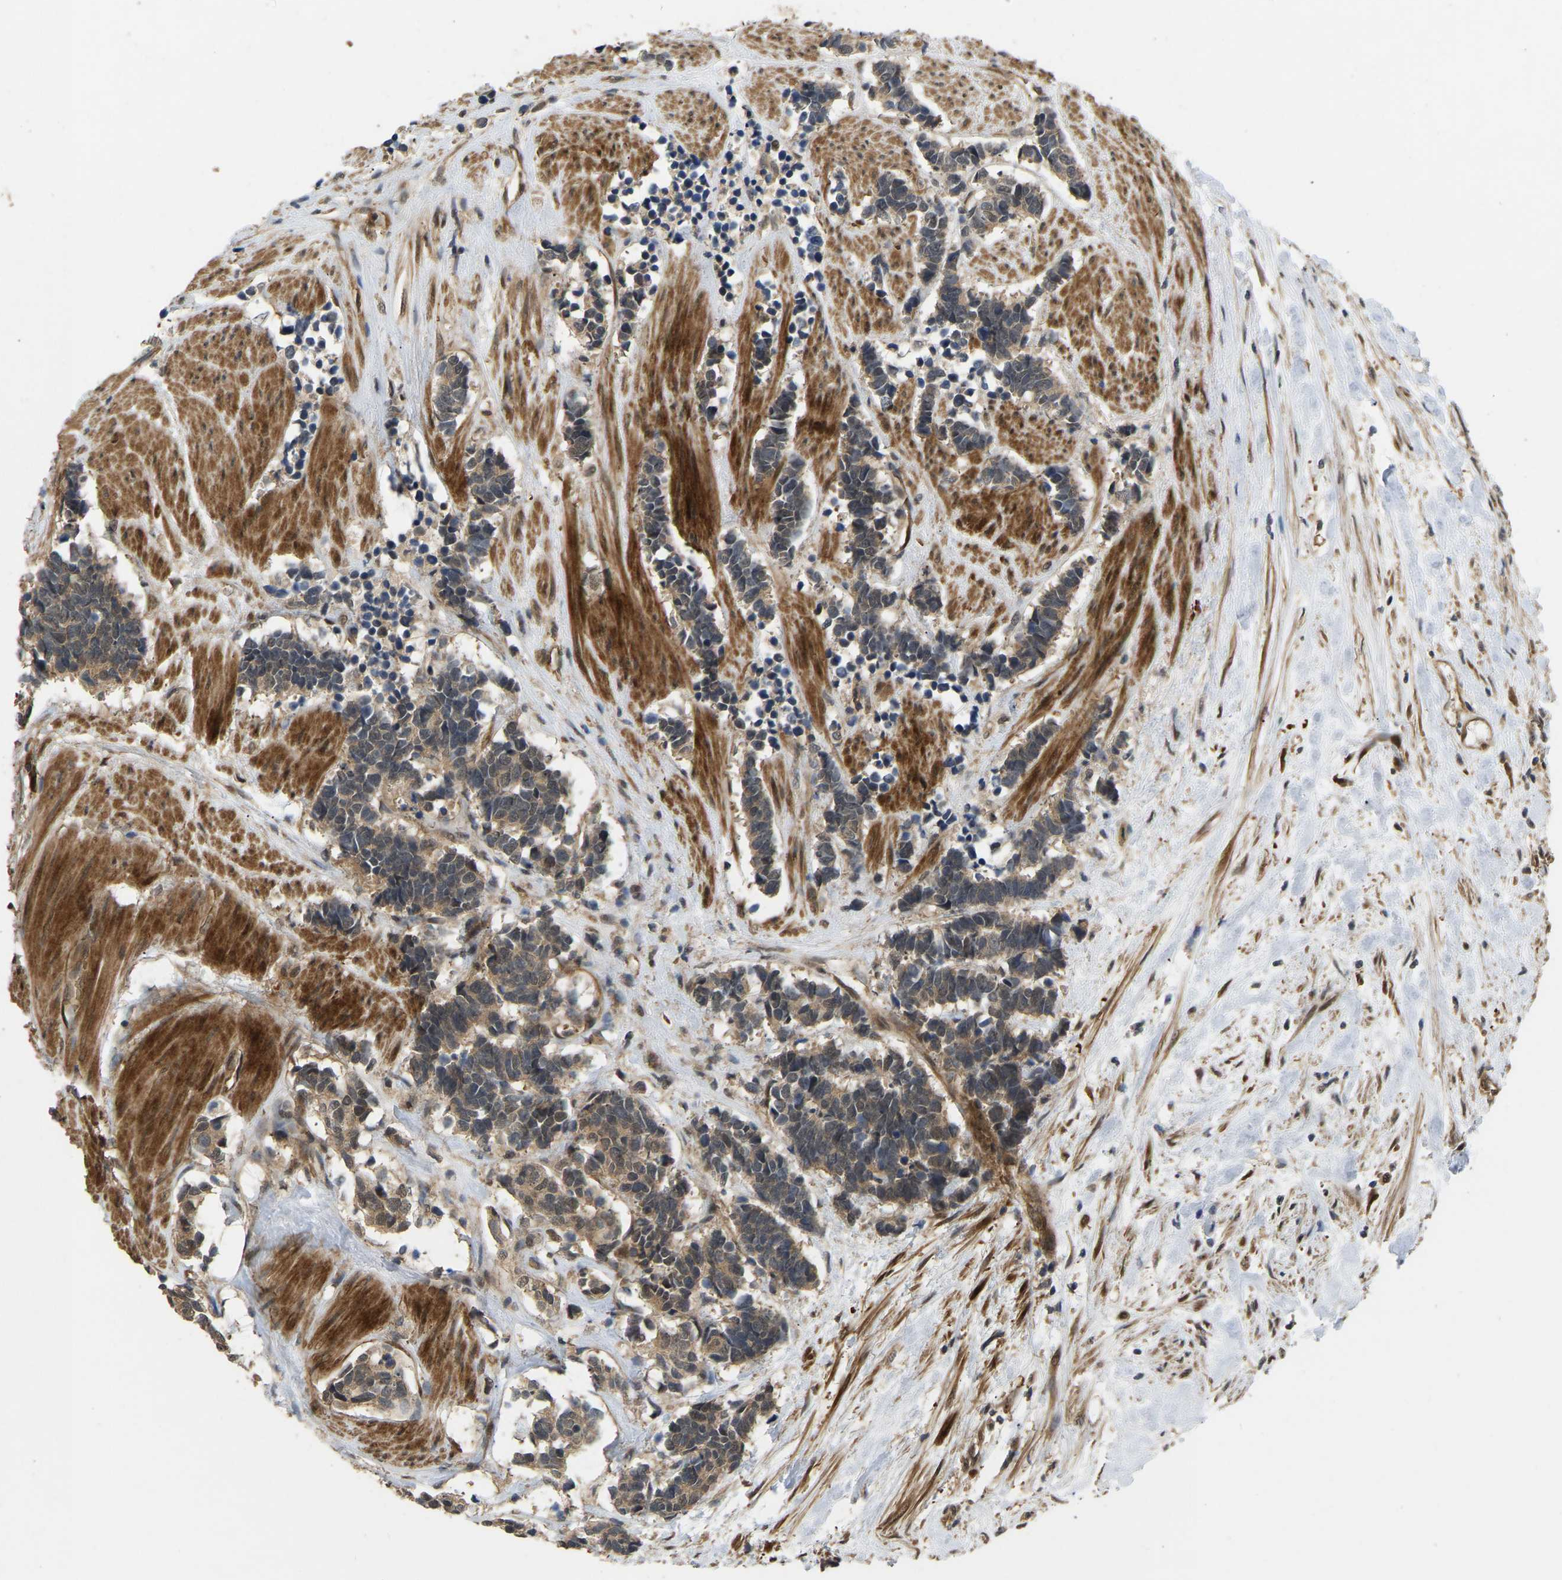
{"staining": {"intensity": "moderate", "quantity": ">75%", "location": "cytoplasmic/membranous"}, "tissue": "carcinoid", "cell_type": "Tumor cells", "image_type": "cancer", "snomed": [{"axis": "morphology", "description": "Carcinoma, NOS"}, {"axis": "morphology", "description": "Carcinoid, malignant, NOS"}, {"axis": "topography", "description": "Urinary bladder"}], "caption": "About >75% of tumor cells in carcinoma demonstrate moderate cytoplasmic/membranous protein positivity as visualized by brown immunohistochemical staining.", "gene": "LIMK2", "patient": {"sex": "male", "age": 57}}